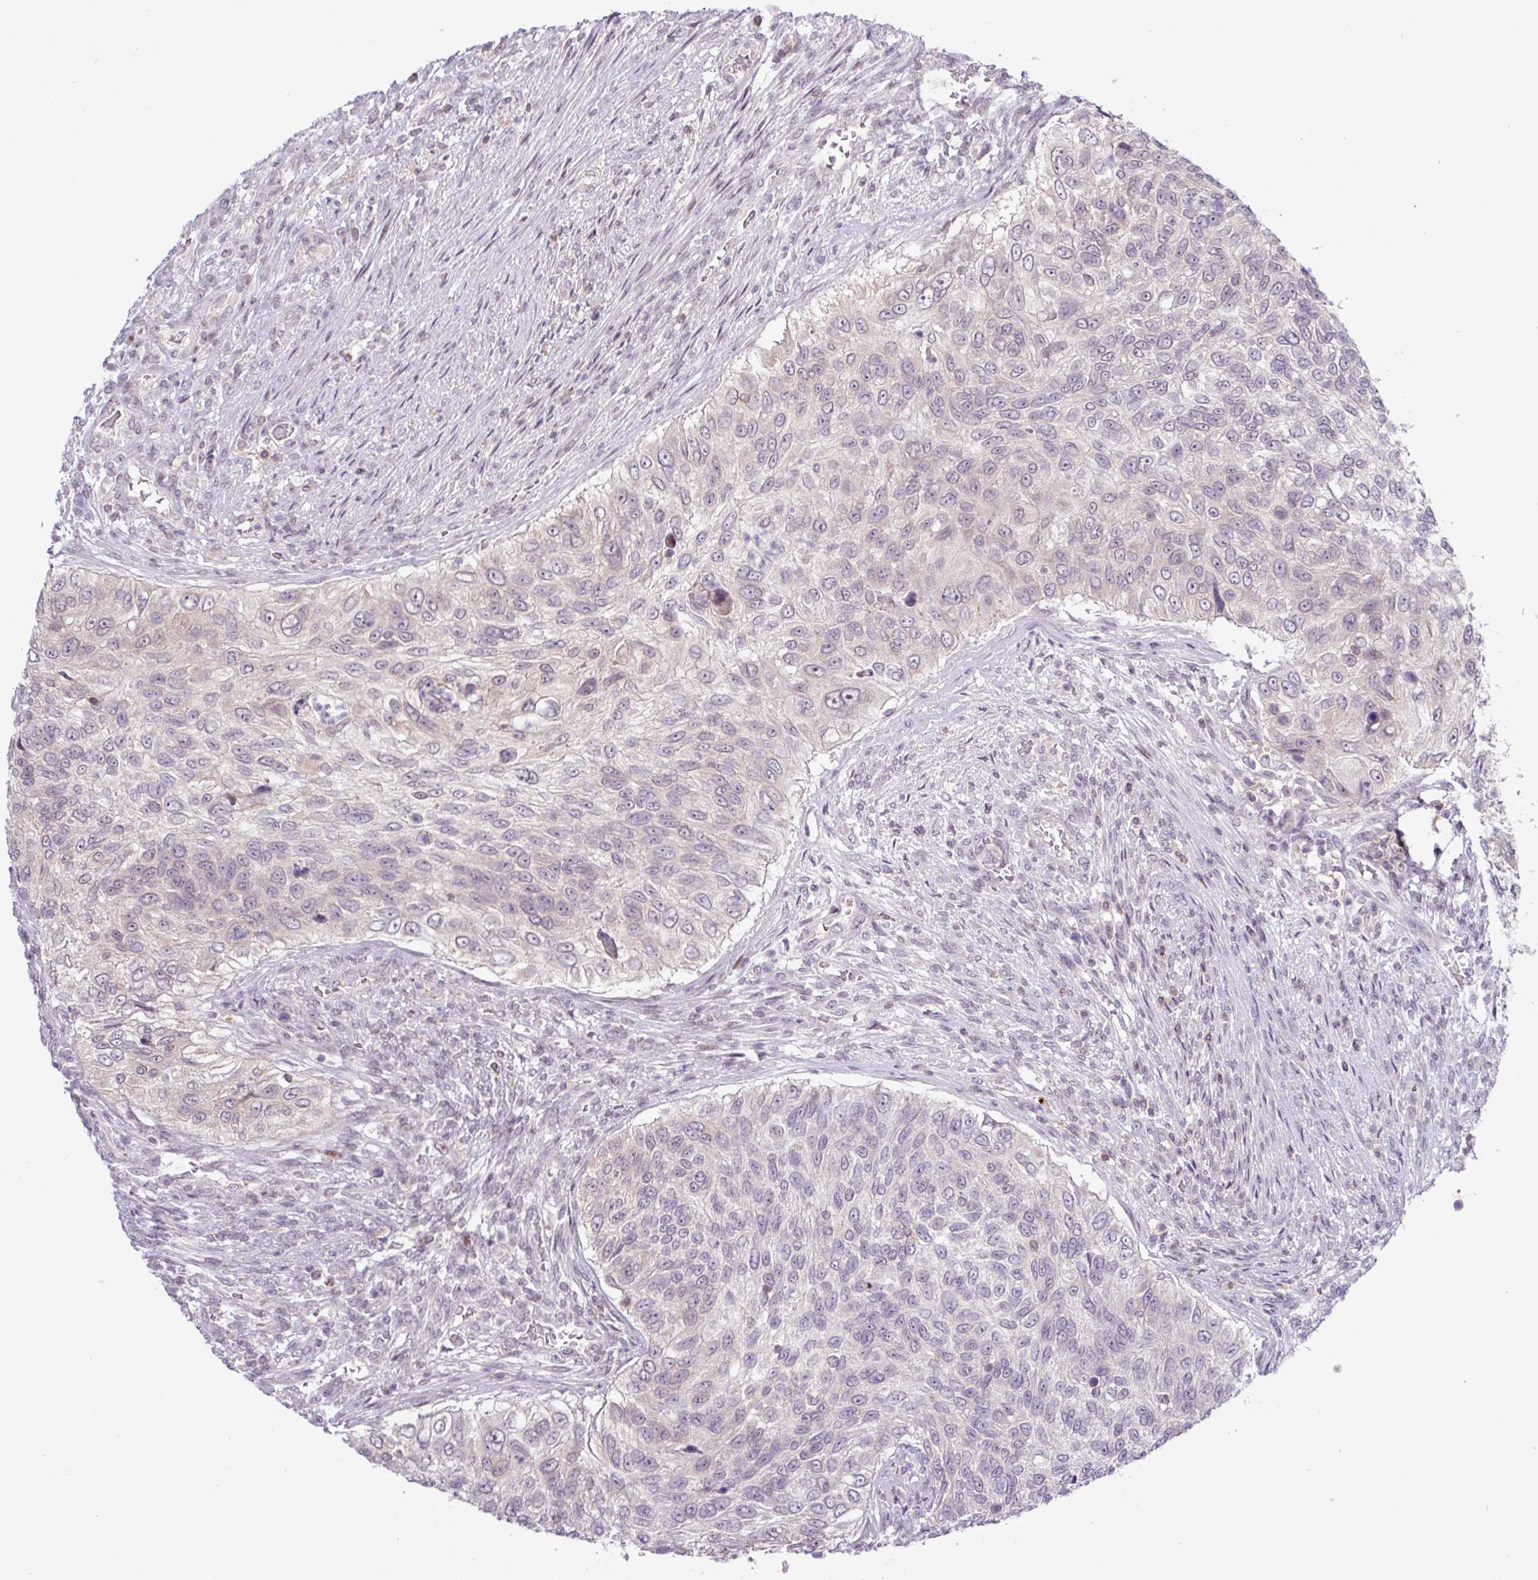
{"staining": {"intensity": "negative", "quantity": "none", "location": "none"}, "tissue": "urothelial cancer", "cell_type": "Tumor cells", "image_type": "cancer", "snomed": [{"axis": "morphology", "description": "Urothelial carcinoma, High grade"}, {"axis": "topography", "description": "Urinary bladder"}], "caption": "A high-resolution photomicrograph shows immunohistochemistry (IHC) staining of urothelial carcinoma (high-grade), which reveals no significant positivity in tumor cells.", "gene": "RTL3", "patient": {"sex": "female", "age": 60}}